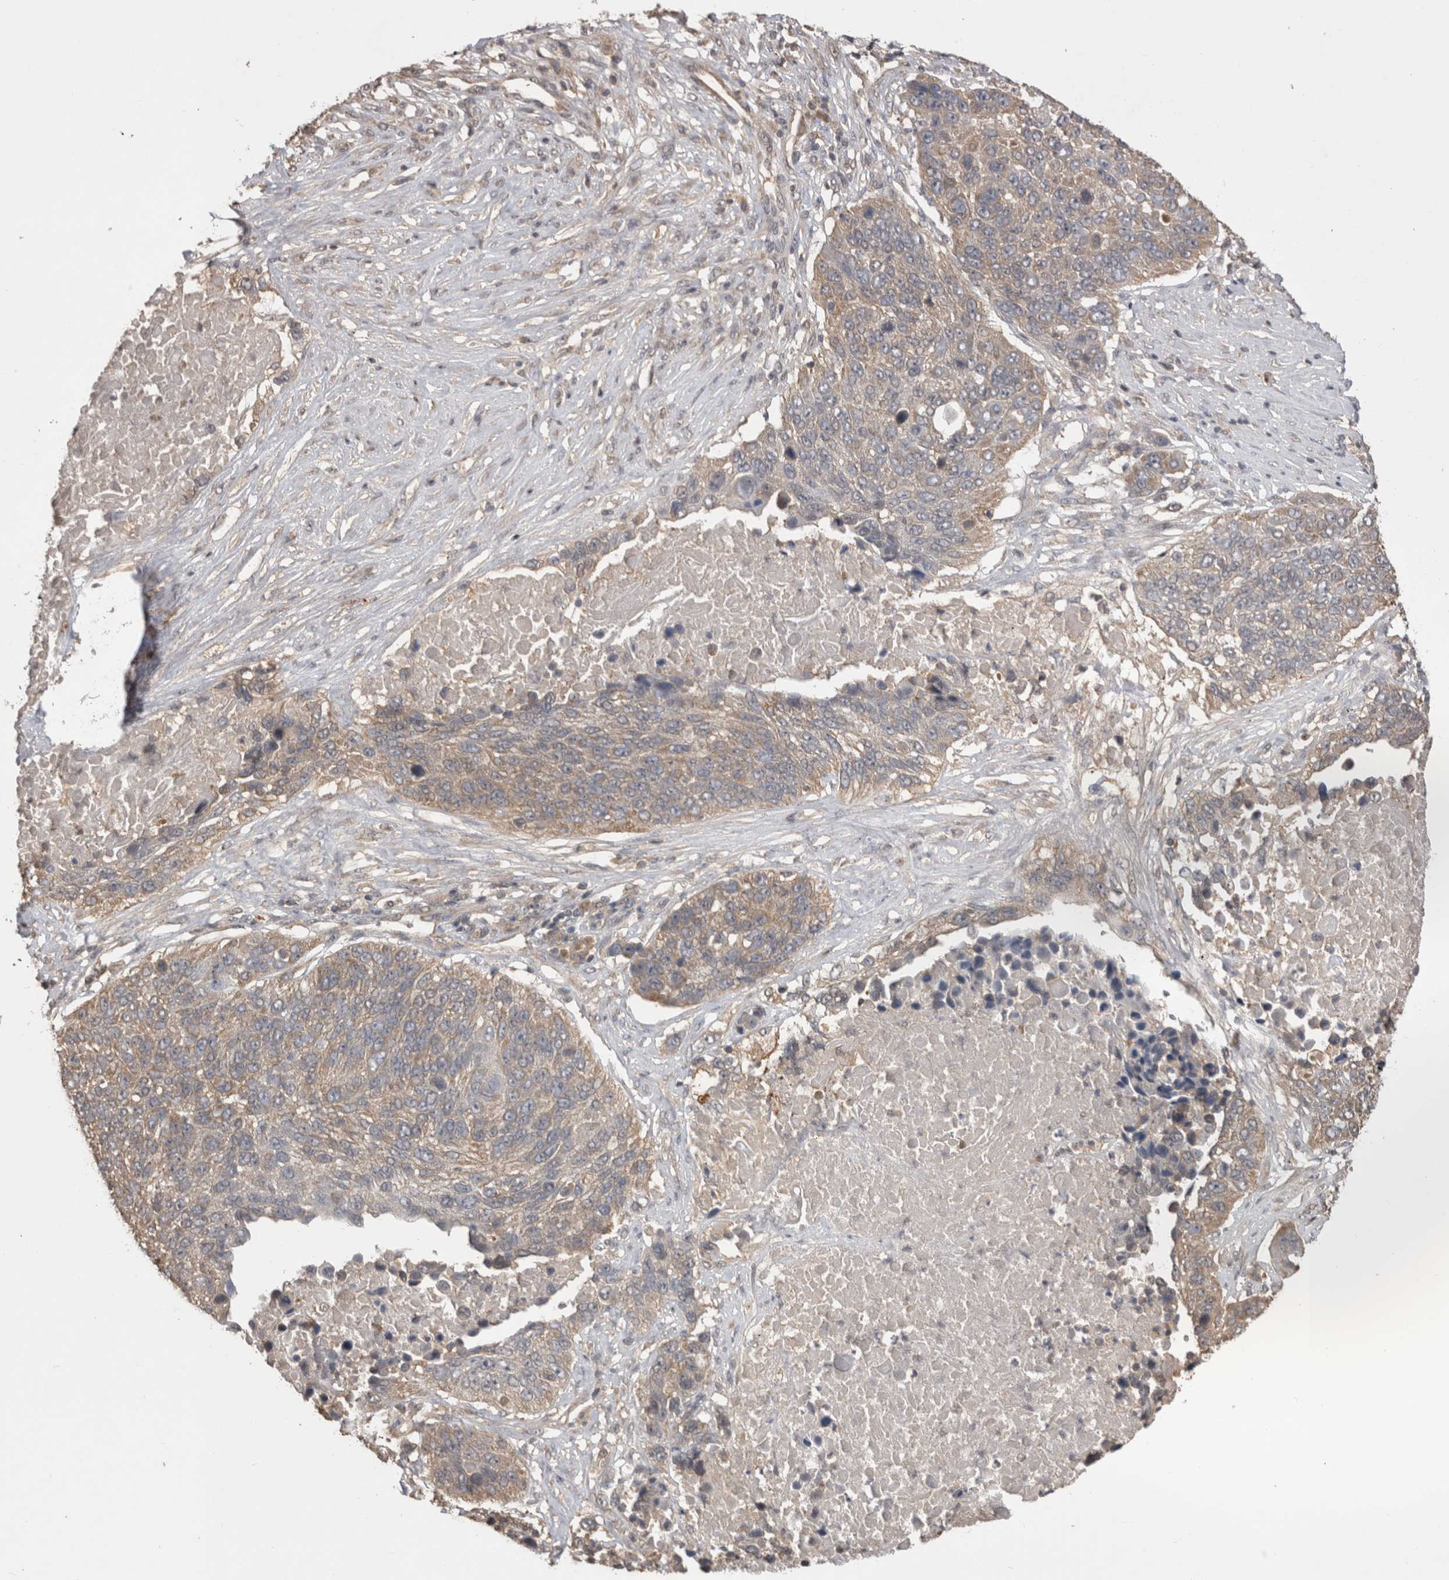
{"staining": {"intensity": "weak", "quantity": "25%-75%", "location": "cytoplasmic/membranous"}, "tissue": "lung cancer", "cell_type": "Tumor cells", "image_type": "cancer", "snomed": [{"axis": "morphology", "description": "Squamous cell carcinoma, NOS"}, {"axis": "topography", "description": "Lung"}], "caption": "This micrograph exhibits lung squamous cell carcinoma stained with IHC to label a protein in brown. The cytoplasmic/membranous of tumor cells show weak positivity for the protein. Nuclei are counter-stained blue.", "gene": "PREP", "patient": {"sex": "male", "age": 66}}